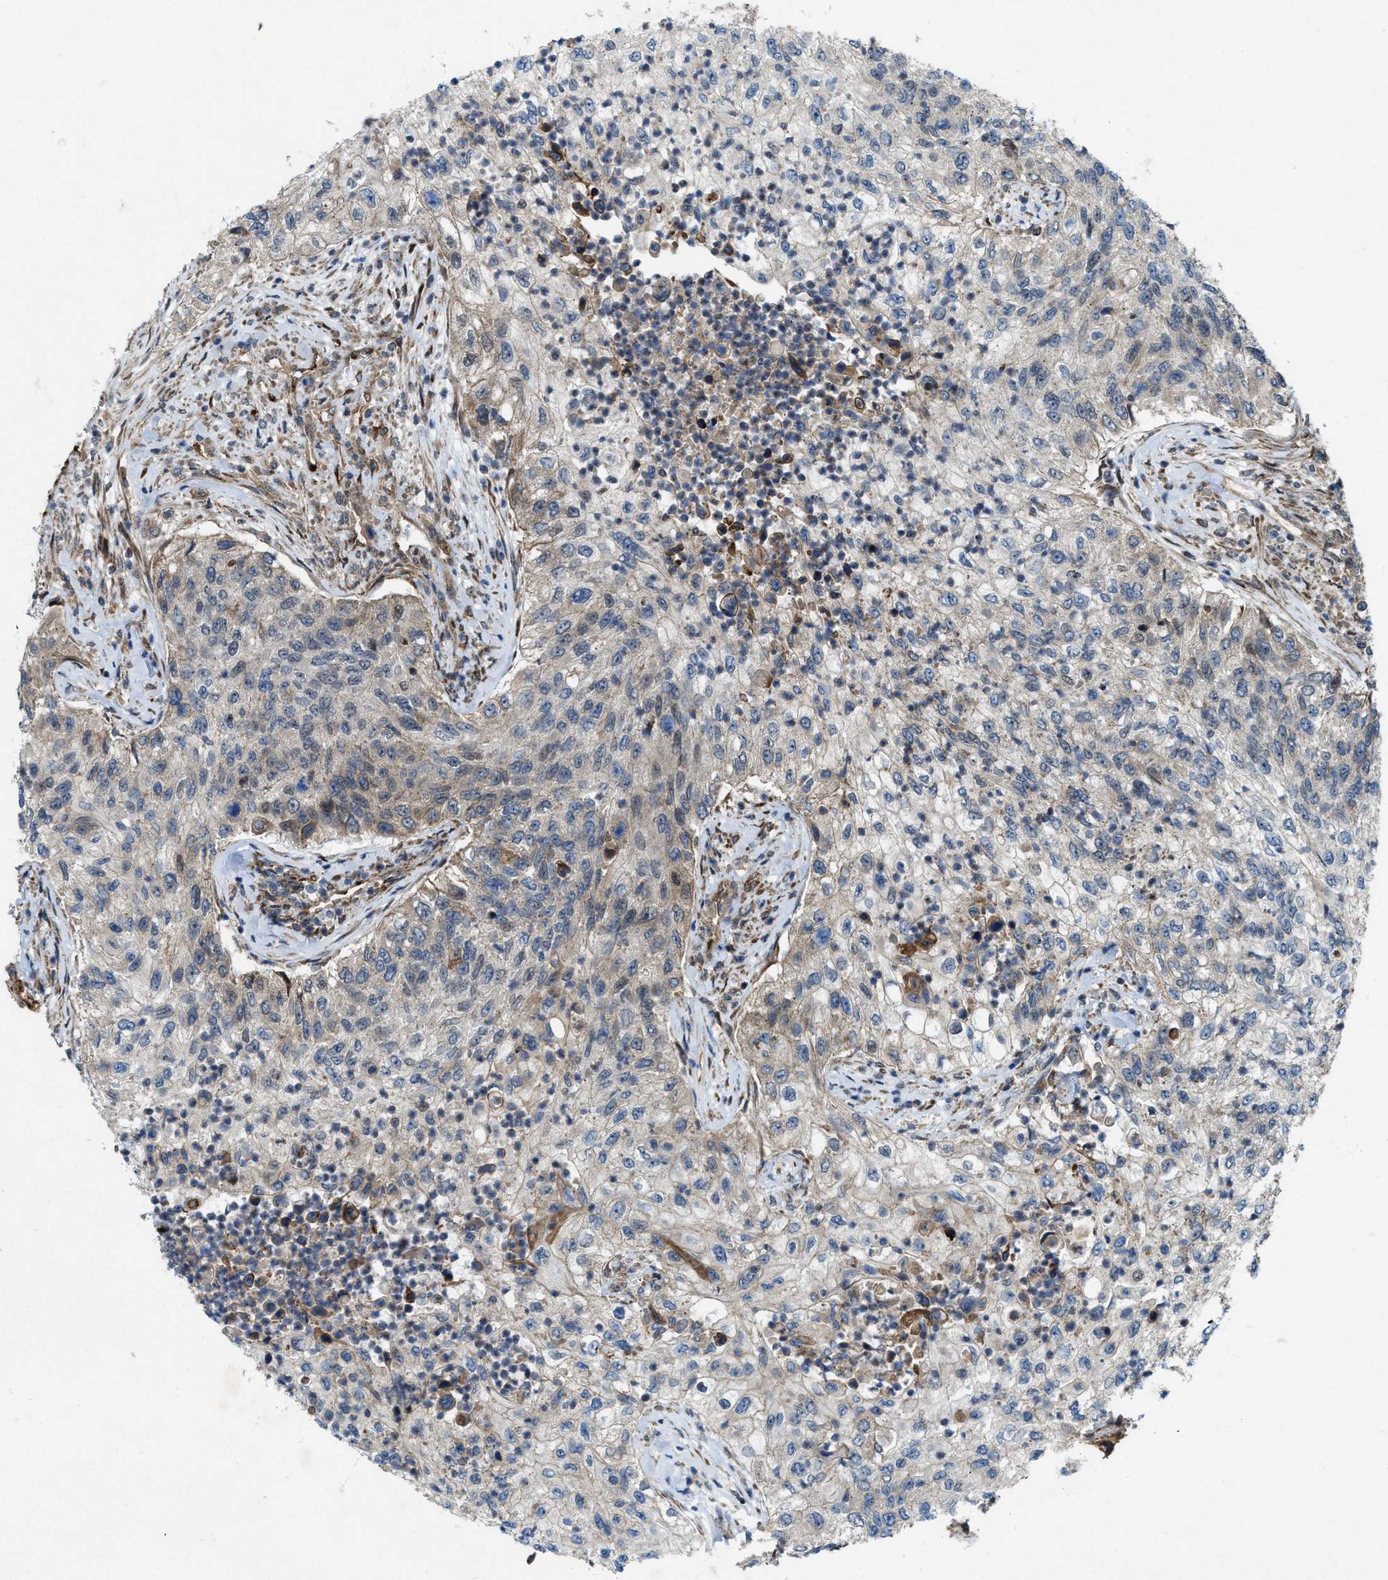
{"staining": {"intensity": "weak", "quantity": "<25%", "location": "cytoplasmic/membranous"}, "tissue": "urothelial cancer", "cell_type": "Tumor cells", "image_type": "cancer", "snomed": [{"axis": "morphology", "description": "Urothelial carcinoma, High grade"}, {"axis": "topography", "description": "Urinary bladder"}], "caption": "Tumor cells are negative for brown protein staining in urothelial cancer.", "gene": "URGCP", "patient": {"sex": "female", "age": 60}}